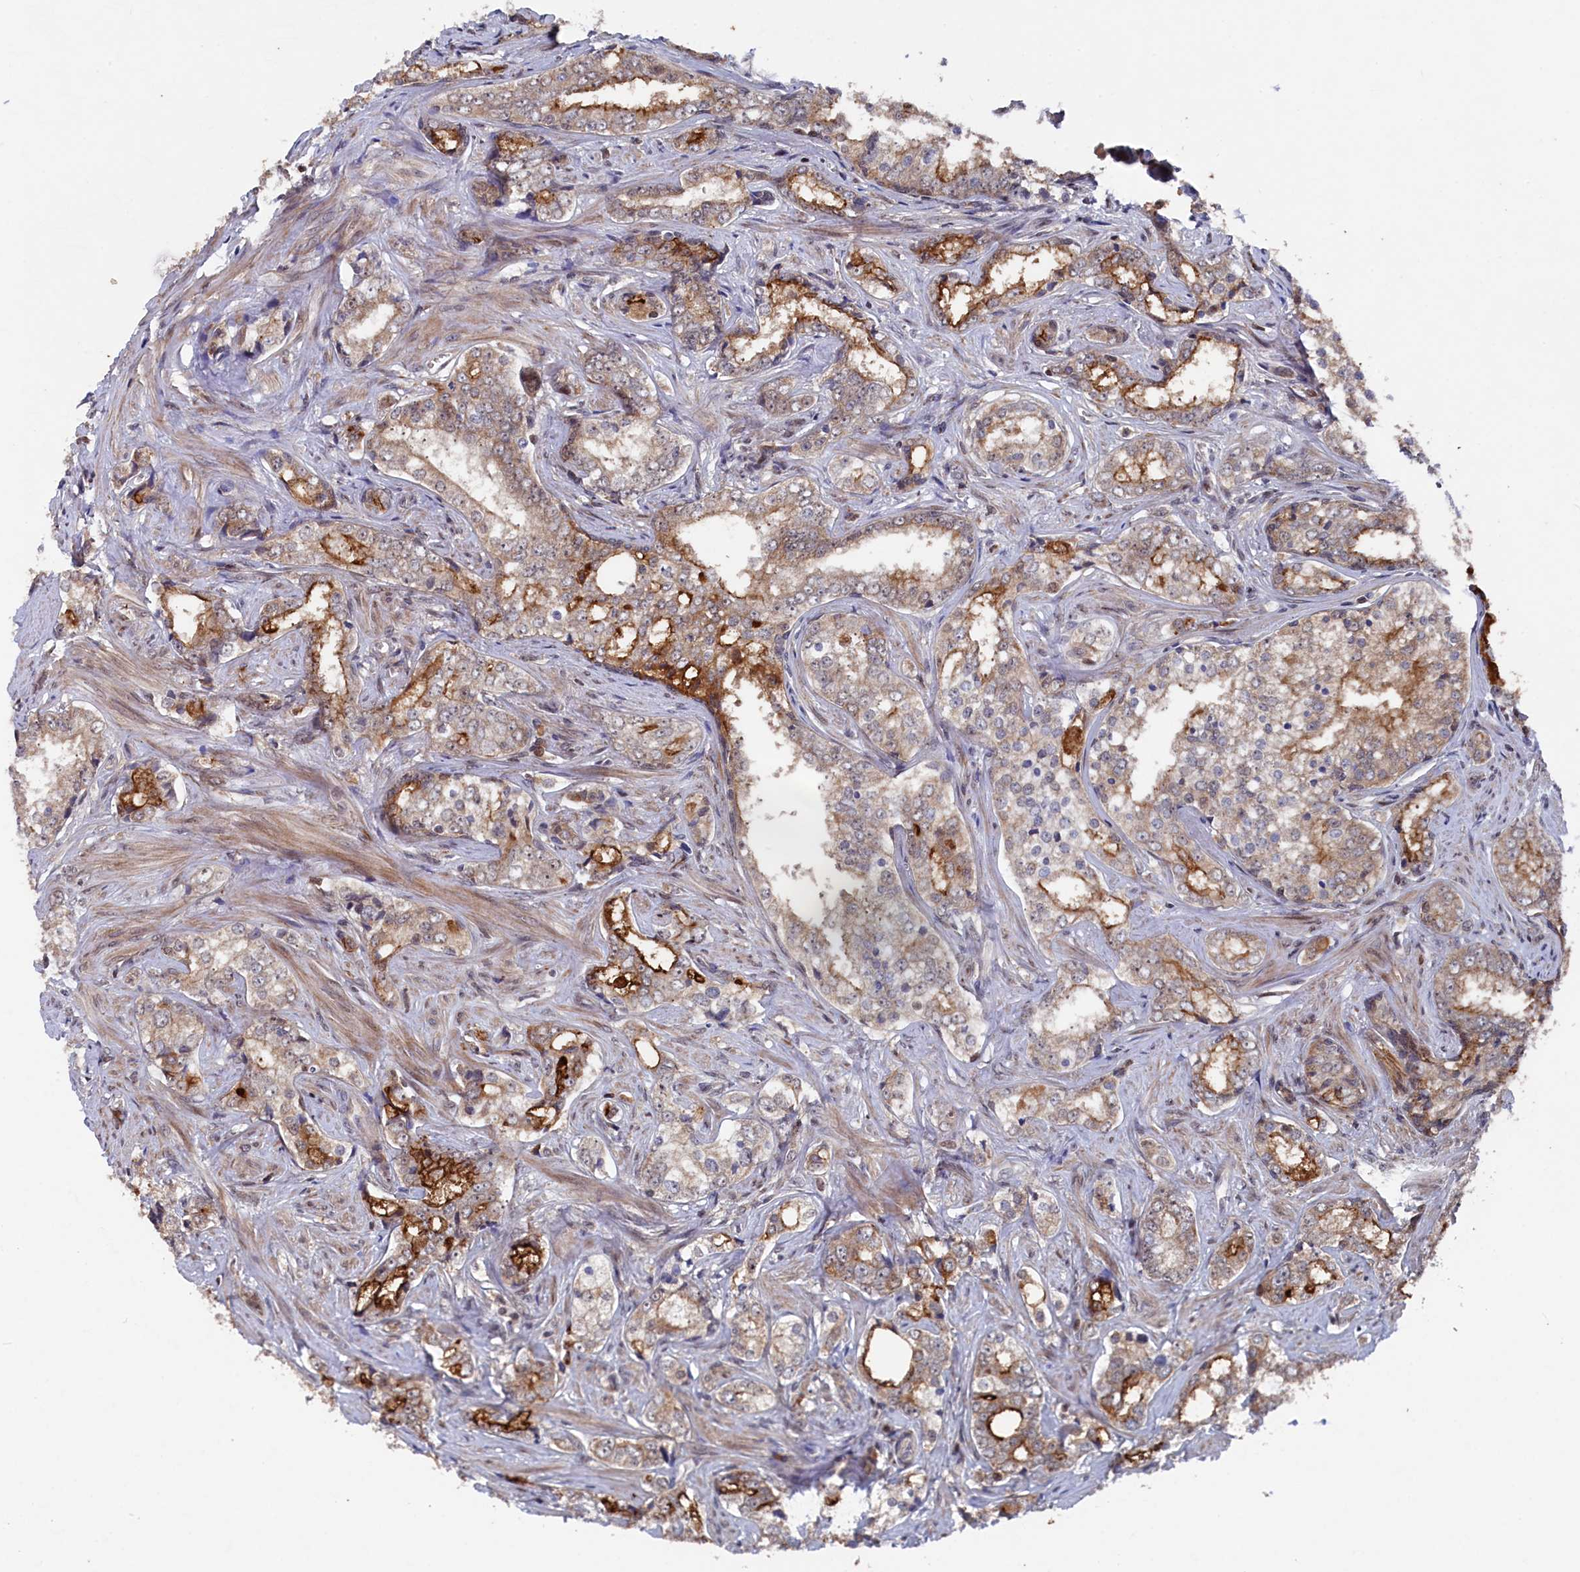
{"staining": {"intensity": "strong", "quantity": "<25%", "location": "cytoplasmic/membranous"}, "tissue": "prostate cancer", "cell_type": "Tumor cells", "image_type": "cancer", "snomed": [{"axis": "morphology", "description": "Adenocarcinoma, High grade"}, {"axis": "topography", "description": "Prostate"}], "caption": "Tumor cells display medium levels of strong cytoplasmic/membranous expression in approximately <25% of cells in human prostate high-grade adenocarcinoma.", "gene": "TMC5", "patient": {"sex": "male", "age": 66}}